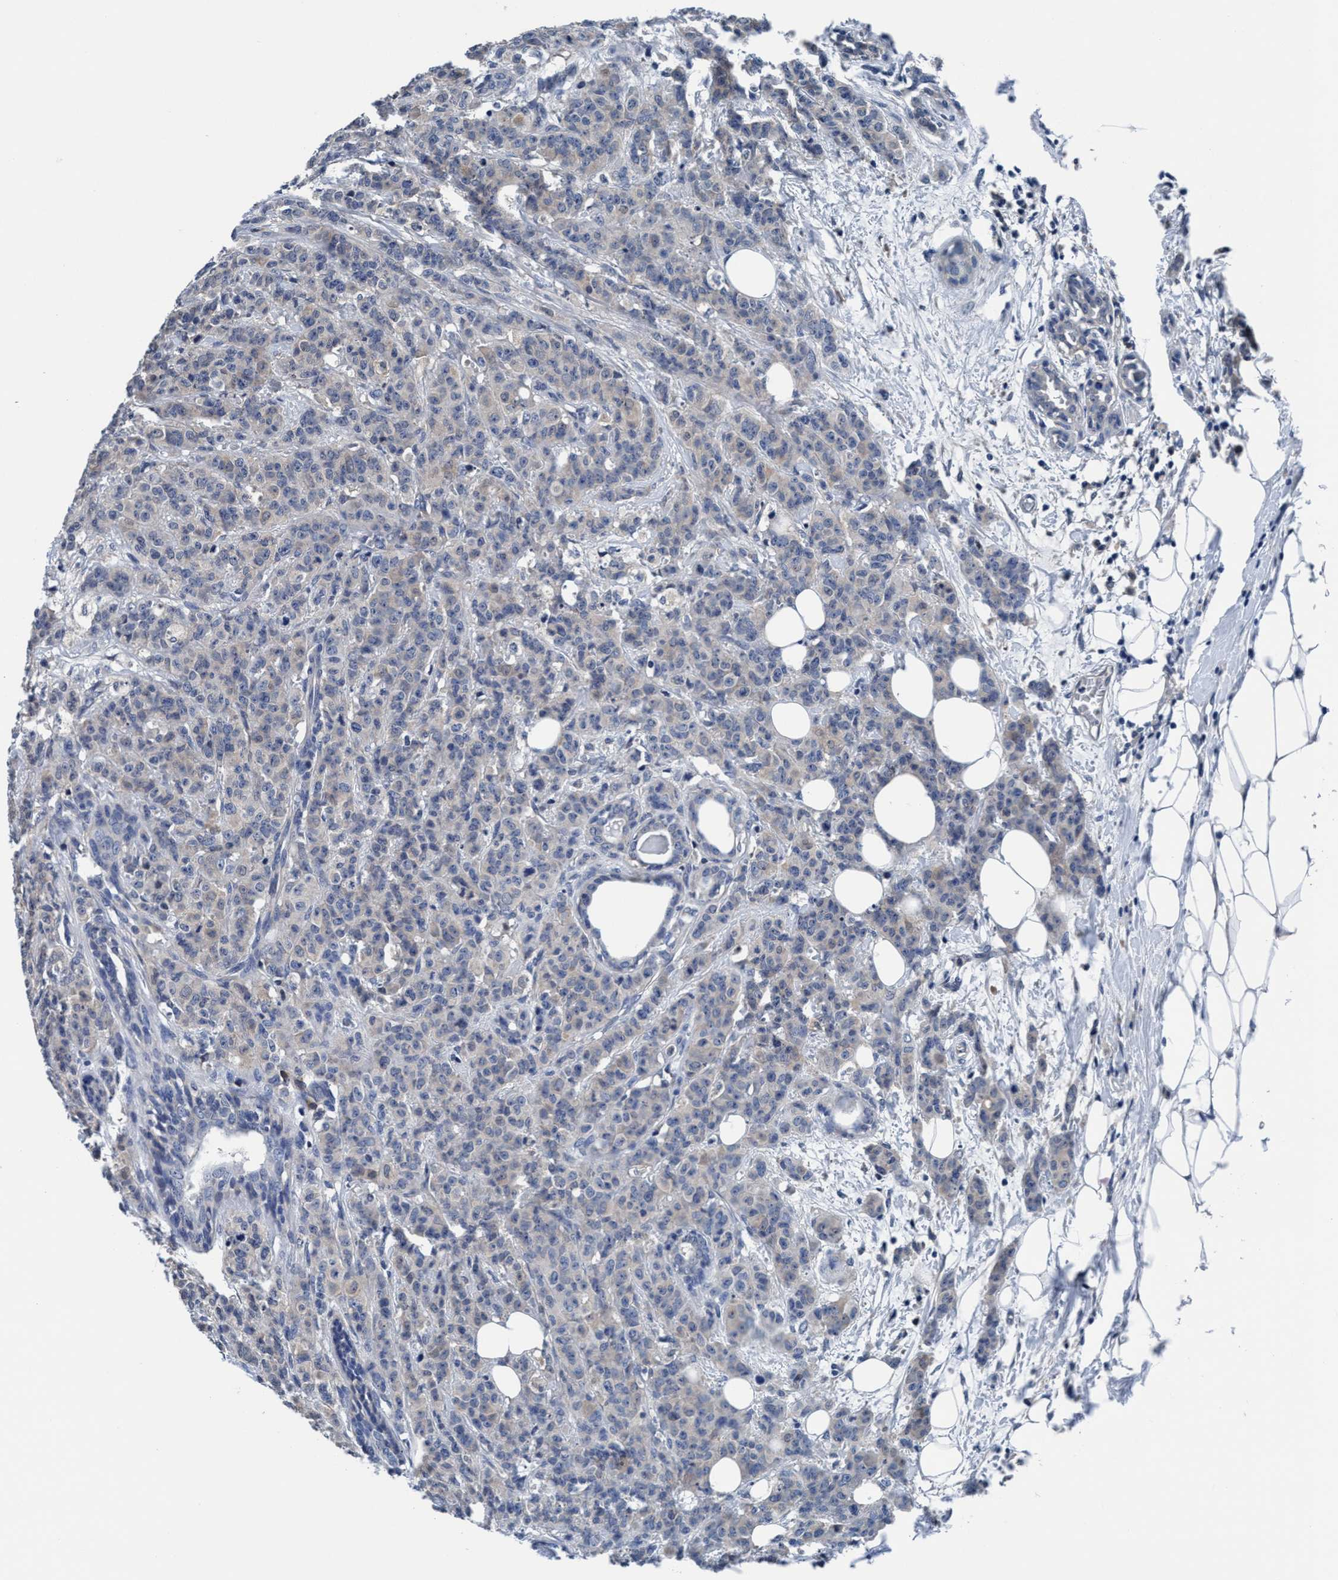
{"staining": {"intensity": "weak", "quantity": "25%-75%", "location": "cytoplasmic/membranous"}, "tissue": "breast cancer", "cell_type": "Tumor cells", "image_type": "cancer", "snomed": [{"axis": "morphology", "description": "Normal tissue, NOS"}, {"axis": "morphology", "description": "Duct carcinoma"}, {"axis": "topography", "description": "Breast"}], "caption": "Weak cytoplasmic/membranous staining is identified in approximately 25%-75% of tumor cells in breast invasive ductal carcinoma. The staining was performed using DAB (3,3'-diaminobenzidine), with brown indicating positive protein expression. Nuclei are stained blue with hematoxylin.", "gene": "TMEM94", "patient": {"sex": "female", "age": 40}}